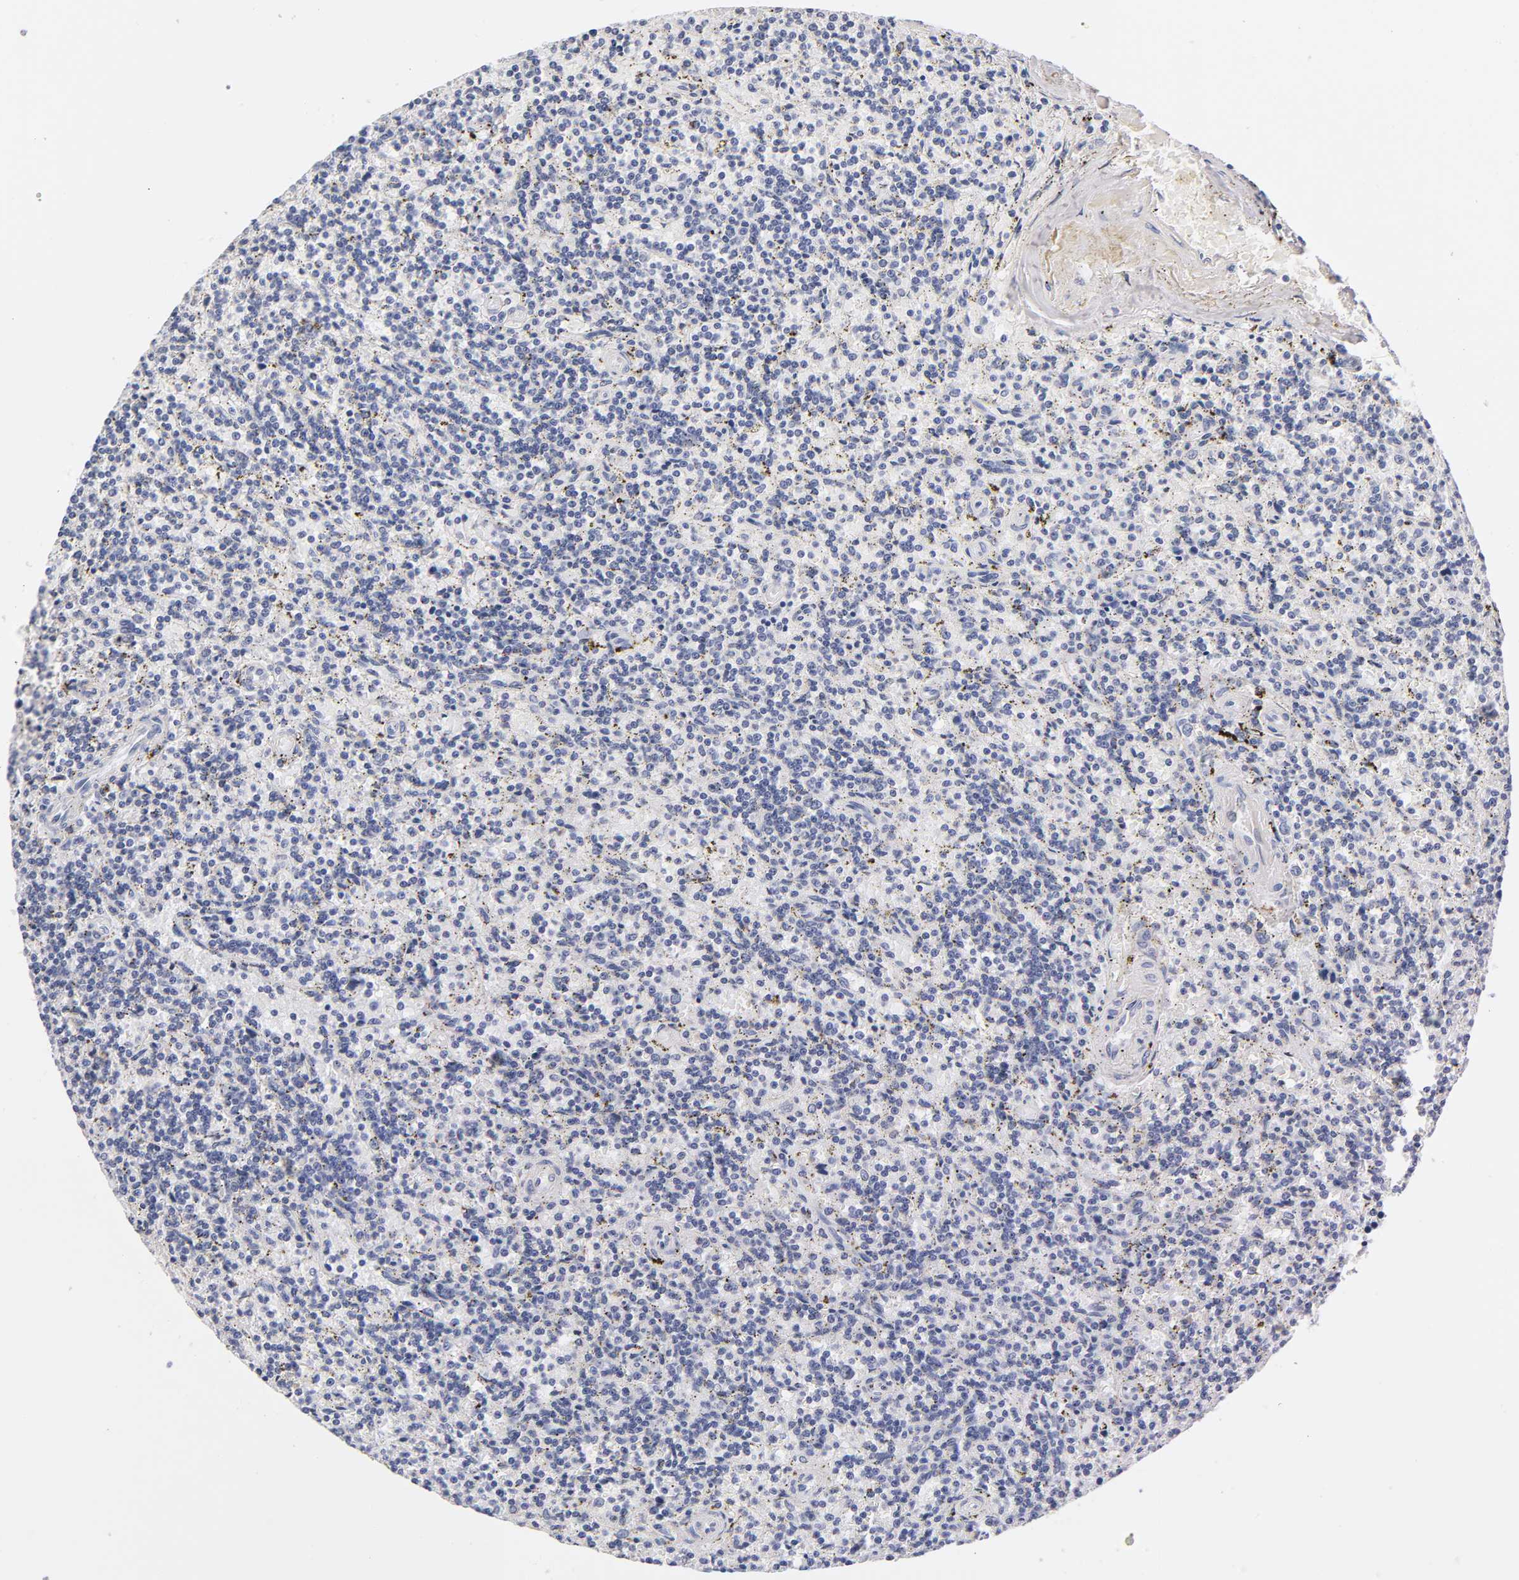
{"staining": {"intensity": "negative", "quantity": "none", "location": "none"}, "tissue": "lymphoma", "cell_type": "Tumor cells", "image_type": "cancer", "snomed": [{"axis": "morphology", "description": "Malignant lymphoma, non-Hodgkin's type, Low grade"}, {"axis": "topography", "description": "Spleen"}], "caption": "Human malignant lymphoma, non-Hodgkin's type (low-grade) stained for a protein using IHC displays no expression in tumor cells.", "gene": "LAMB1", "patient": {"sex": "male", "age": 73}}